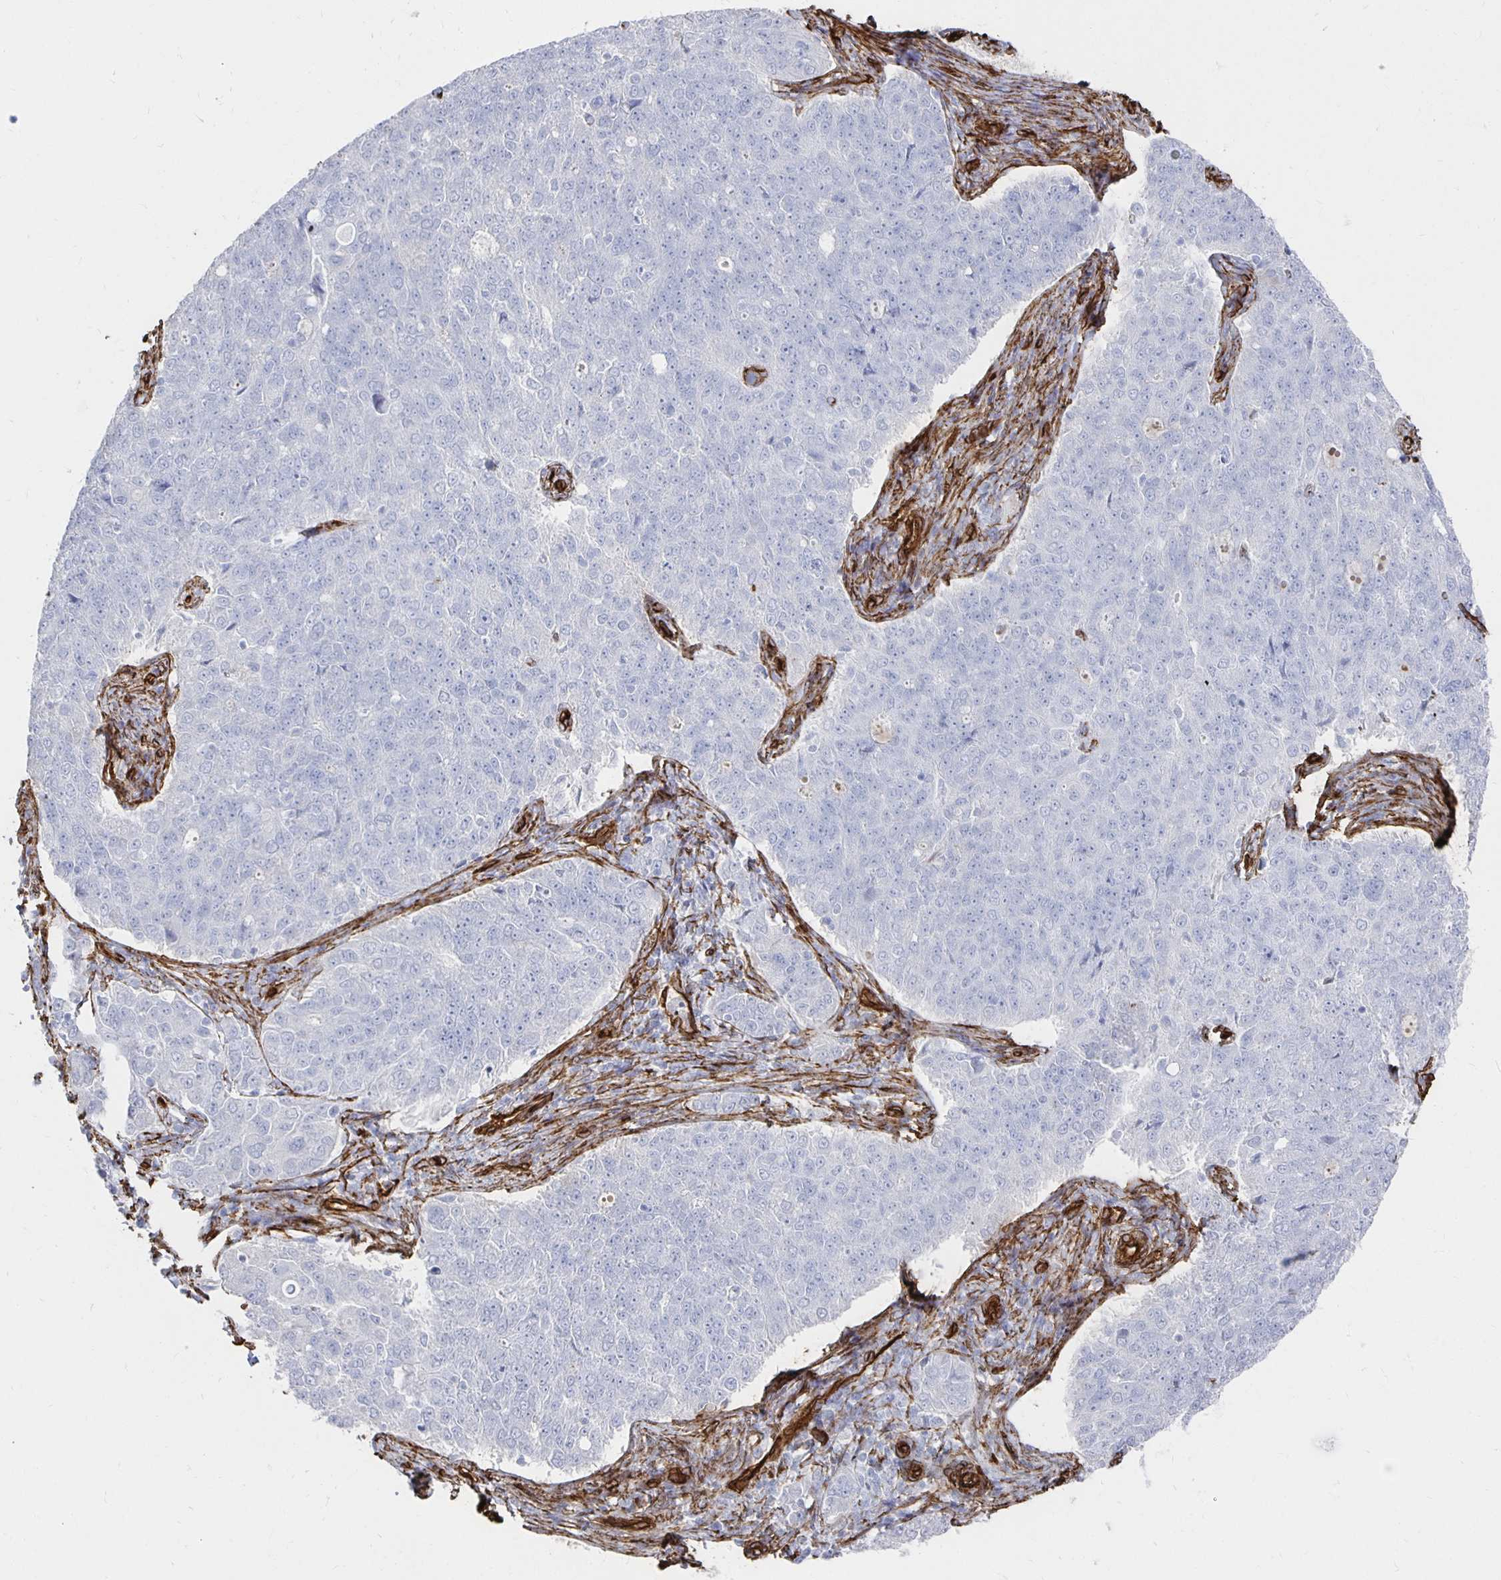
{"staining": {"intensity": "negative", "quantity": "none", "location": "none"}, "tissue": "endometrial cancer", "cell_type": "Tumor cells", "image_type": "cancer", "snomed": [{"axis": "morphology", "description": "Adenocarcinoma, NOS"}, {"axis": "topography", "description": "Endometrium"}], "caption": "The micrograph exhibits no significant expression in tumor cells of endometrial adenocarcinoma.", "gene": "VIPR2", "patient": {"sex": "female", "age": 43}}